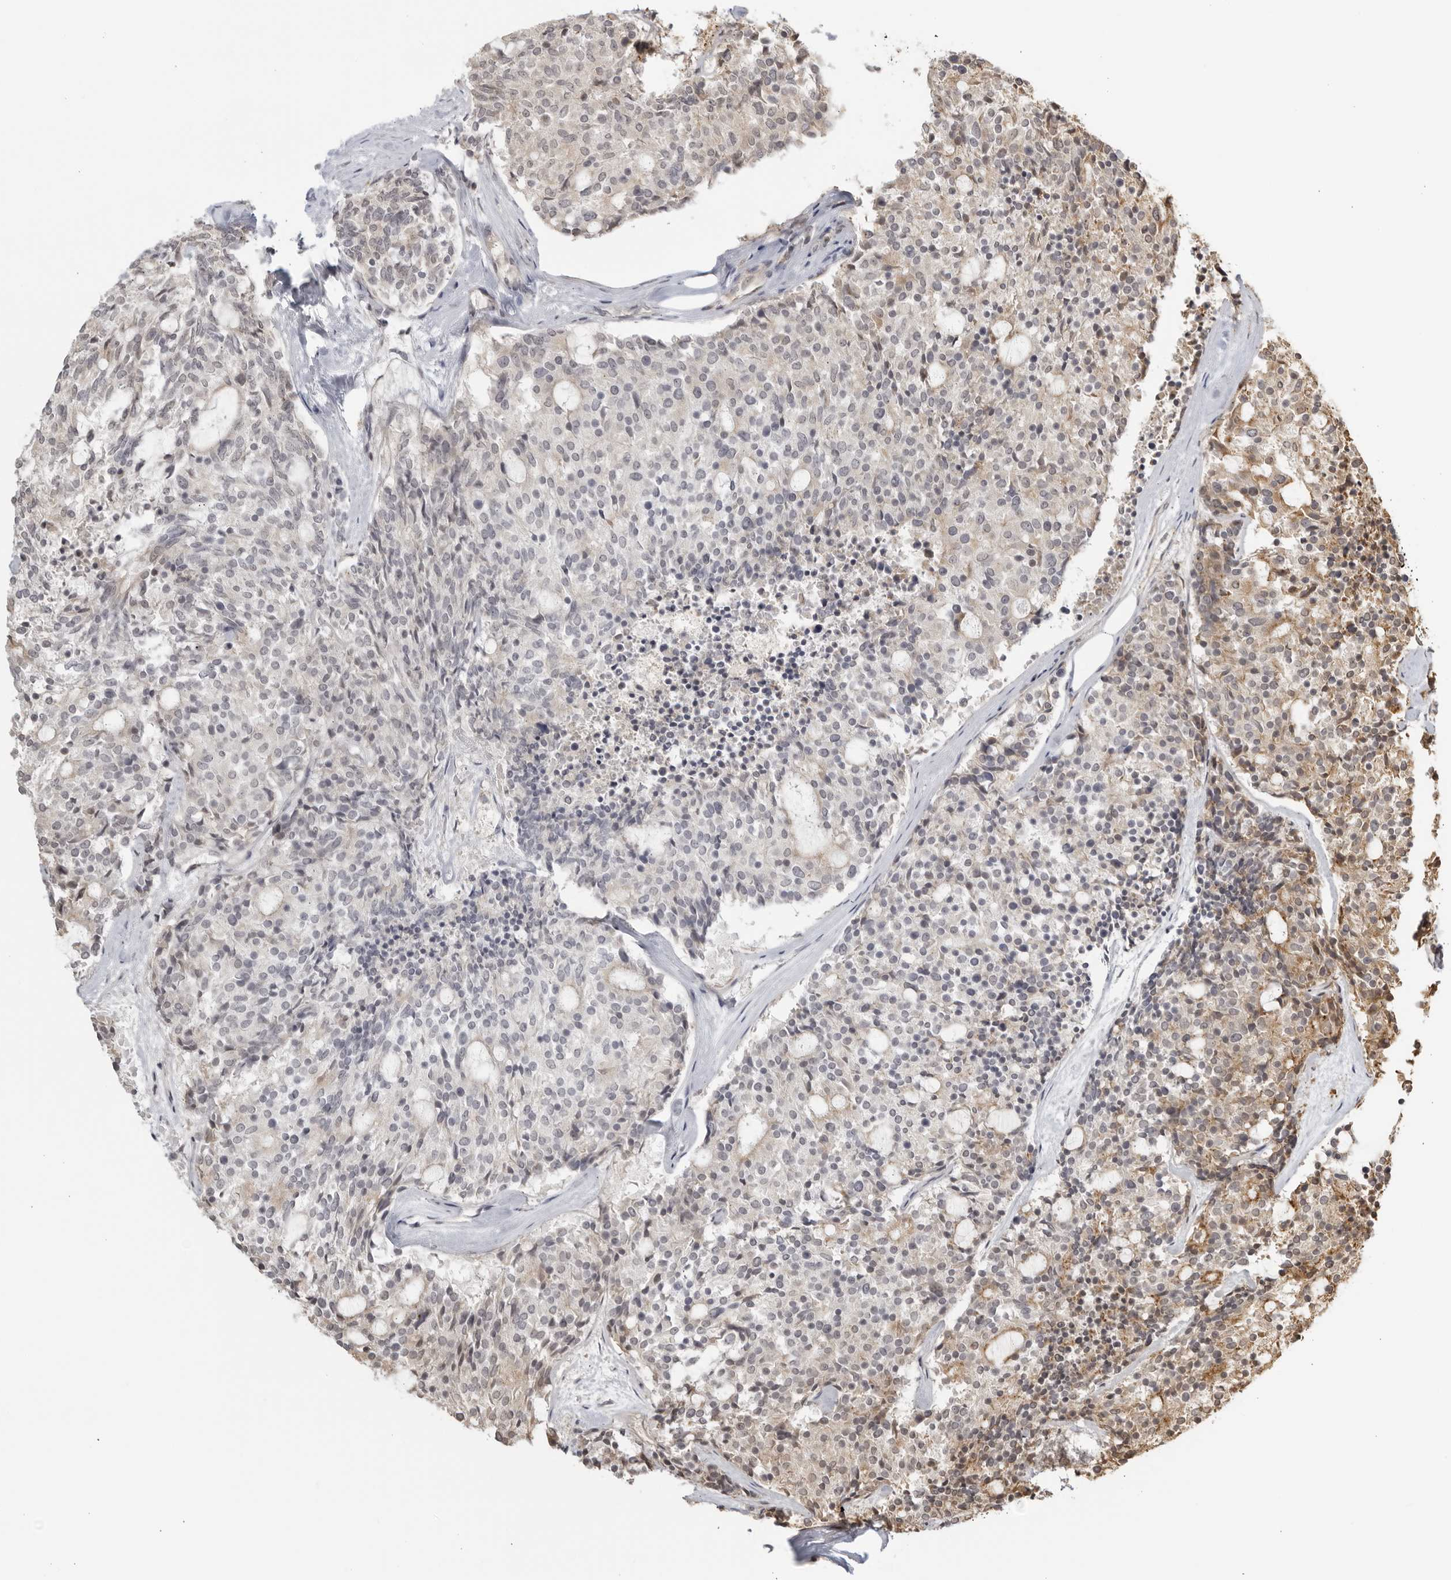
{"staining": {"intensity": "moderate", "quantity": "<25%", "location": "cytoplasmic/membranous"}, "tissue": "carcinoid", "cell_type": "Tumor cells", "image_type": "cancer", "snomed": [{"axis": "morphology", "description": "Carcinoid, malignant, NOS"}, {"axis": "topography", "description": "Pancreas"}], "caption": "Carcinoid was stained to show a protein in brown. There is low levels of moderate cytoplasmic/membranous positivity in approximately <25% of tumor cells.", "gene": "TCF21", "patient": {"sex": "female", "age": 54}}